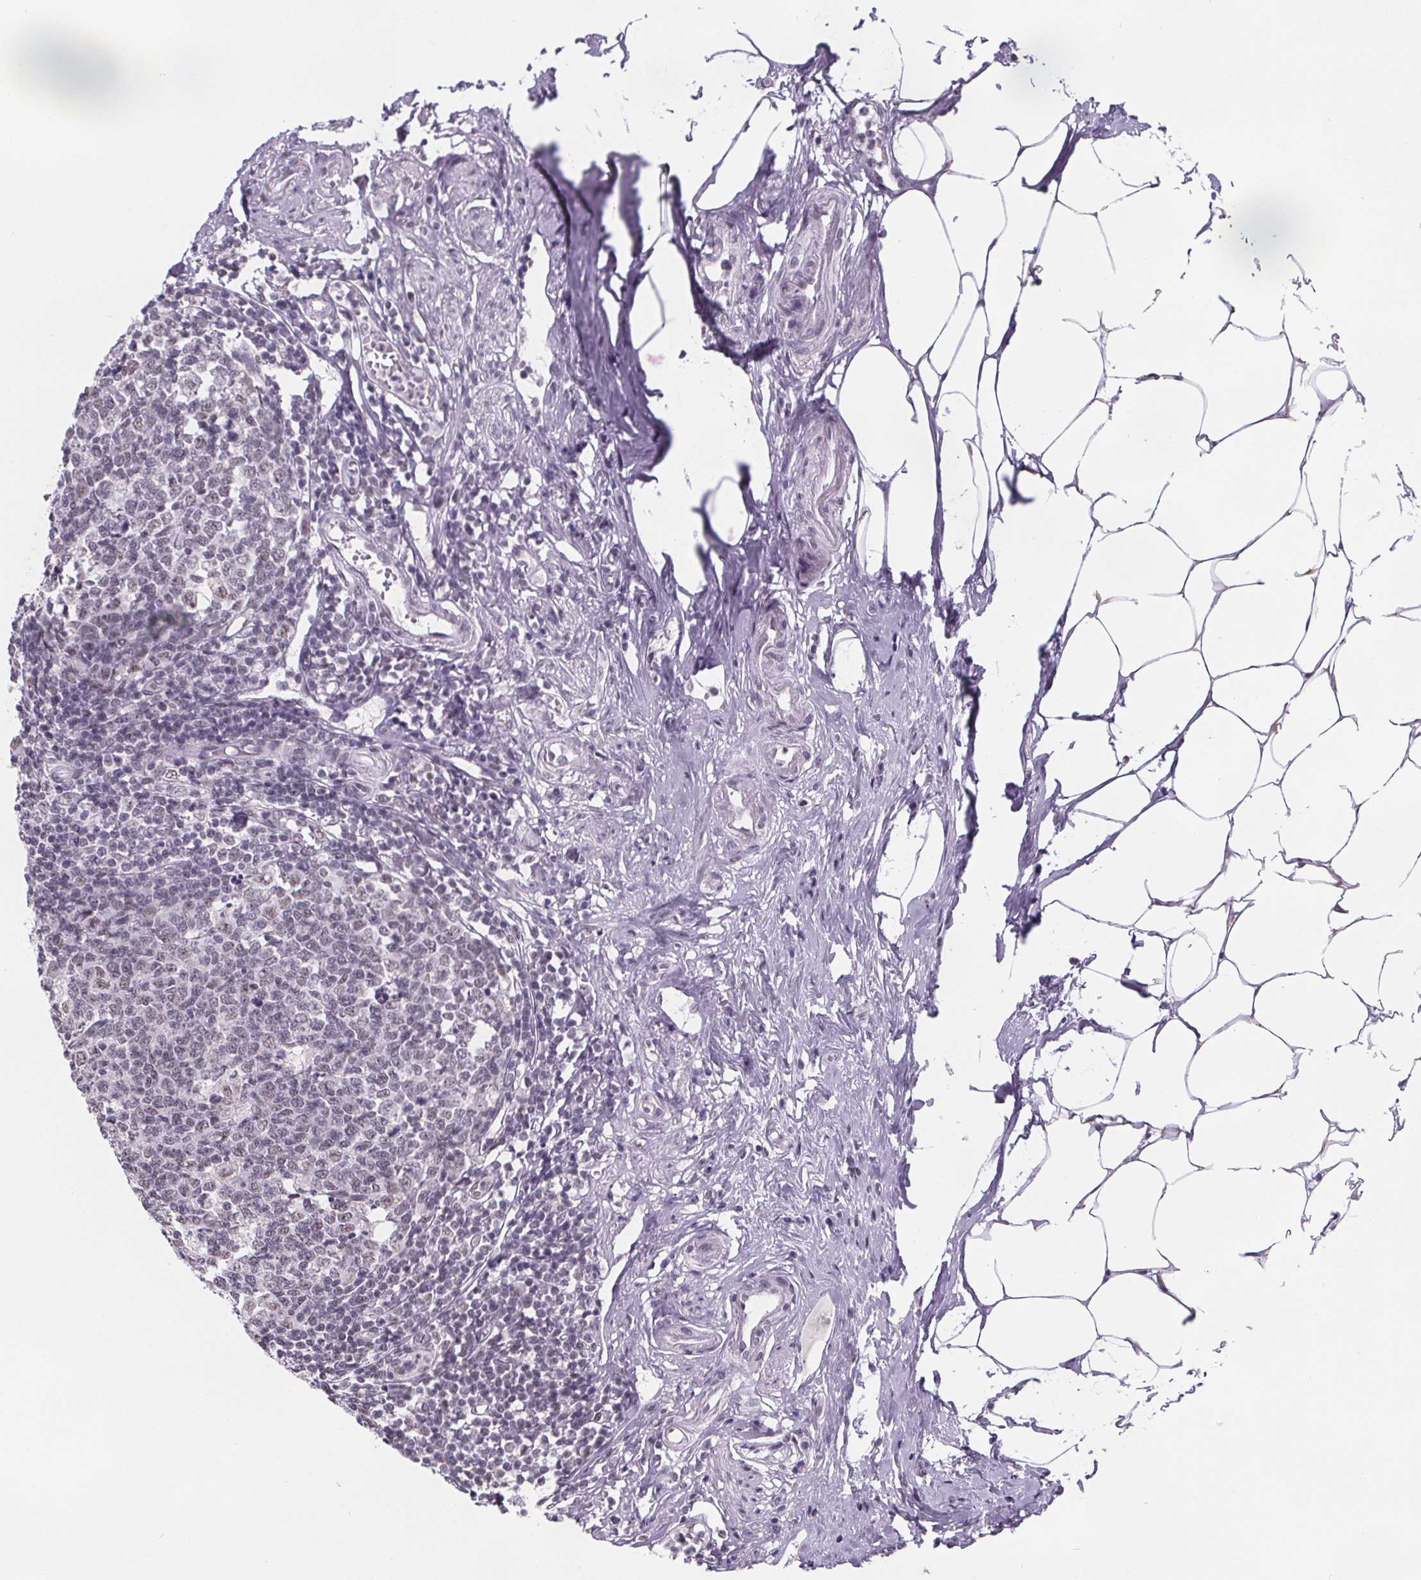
{"staining": {"intensity": "weak", "quantity": ">75%", "location": "nuclear"}, "tissue": "appendix", "cell_type": "Glandular cells", "image_type": "normal", "snomed": [{"axis": "morphology", "description": "Normal tissue, NOS"}, {"axis": "morphology", "description": "Carcinoma, endometroid"}, {"axis": "topography", "description": "Appendix"}, {"axis": "topography", "description": "Colon"}], "caption": "This photomicrograph reveals benign appendix stained with immunohistochemistry (IHC) to label a protein in brown. The nuclear of glandular cells show weak positivity for the protein. Nuclei are counter-stained blue.", "gene": "ZNF572", "patient": {"sex": "female", "age": 60}}